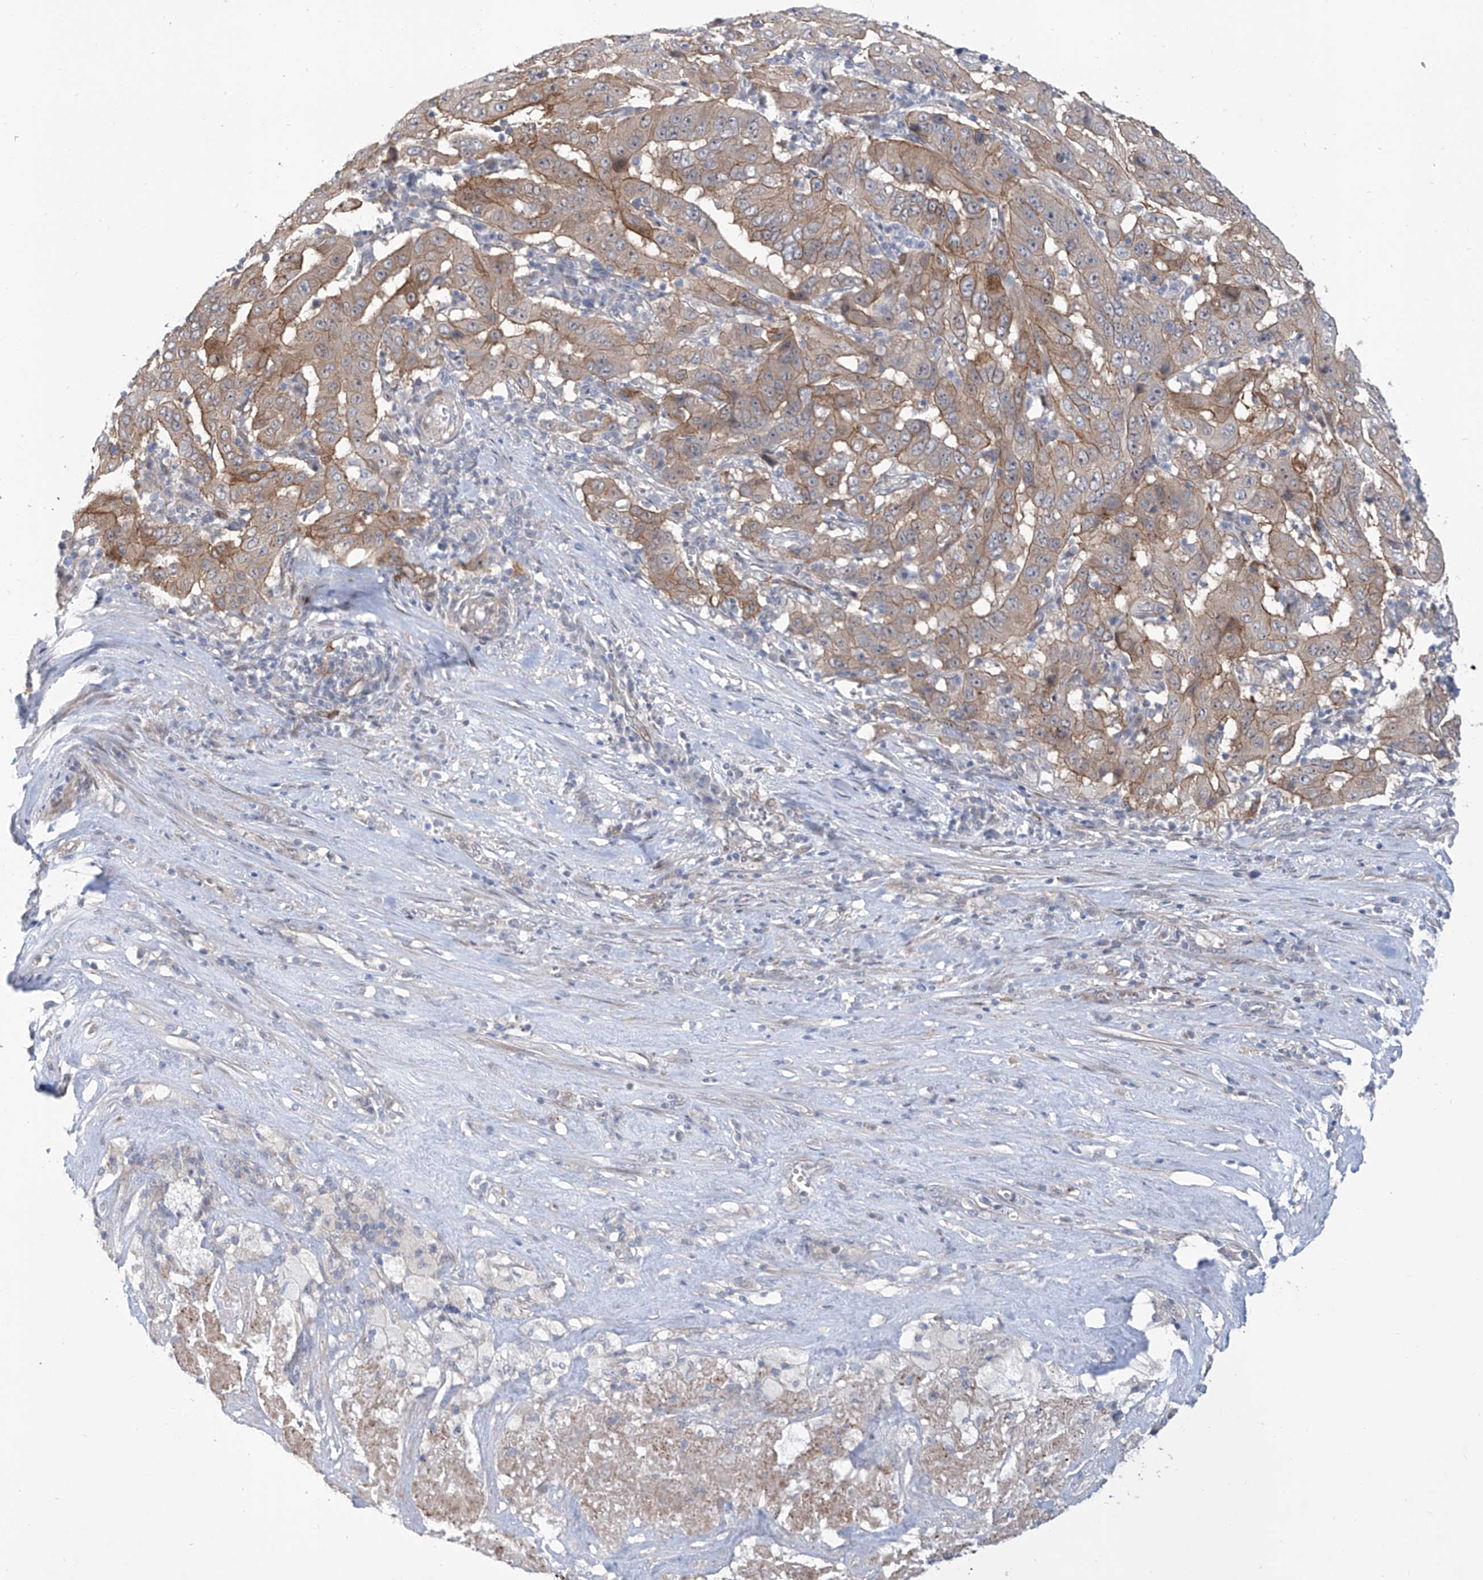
{"staining": {"intensity": "moderate", "quantity": "25%-75%", "location": "cytoplasmic/membranous"}, "tissue": "pancreatic cancer", "cell_type": "Tumor cells", "image_type": "cancer", "snomed": [{"axis": "morphology", "description": "Adenocarcinoma, NOS"}, {"axis": "topography", "description": "Pancreas"}], "caption": "Immunohistochemistry photomicrograph of neoplastic tissue: adenocarcinoma (pancreatic) stained using immunohistochemistry (IHC) displays medium levels of moderate protein expression localized specifically in the cytoplasmic/membranous of tumor cells, appearing as a cytoplasmic/membranous brown color.", "gene": "LRRC1", "patient": {"sex": "male", "age": 63}}